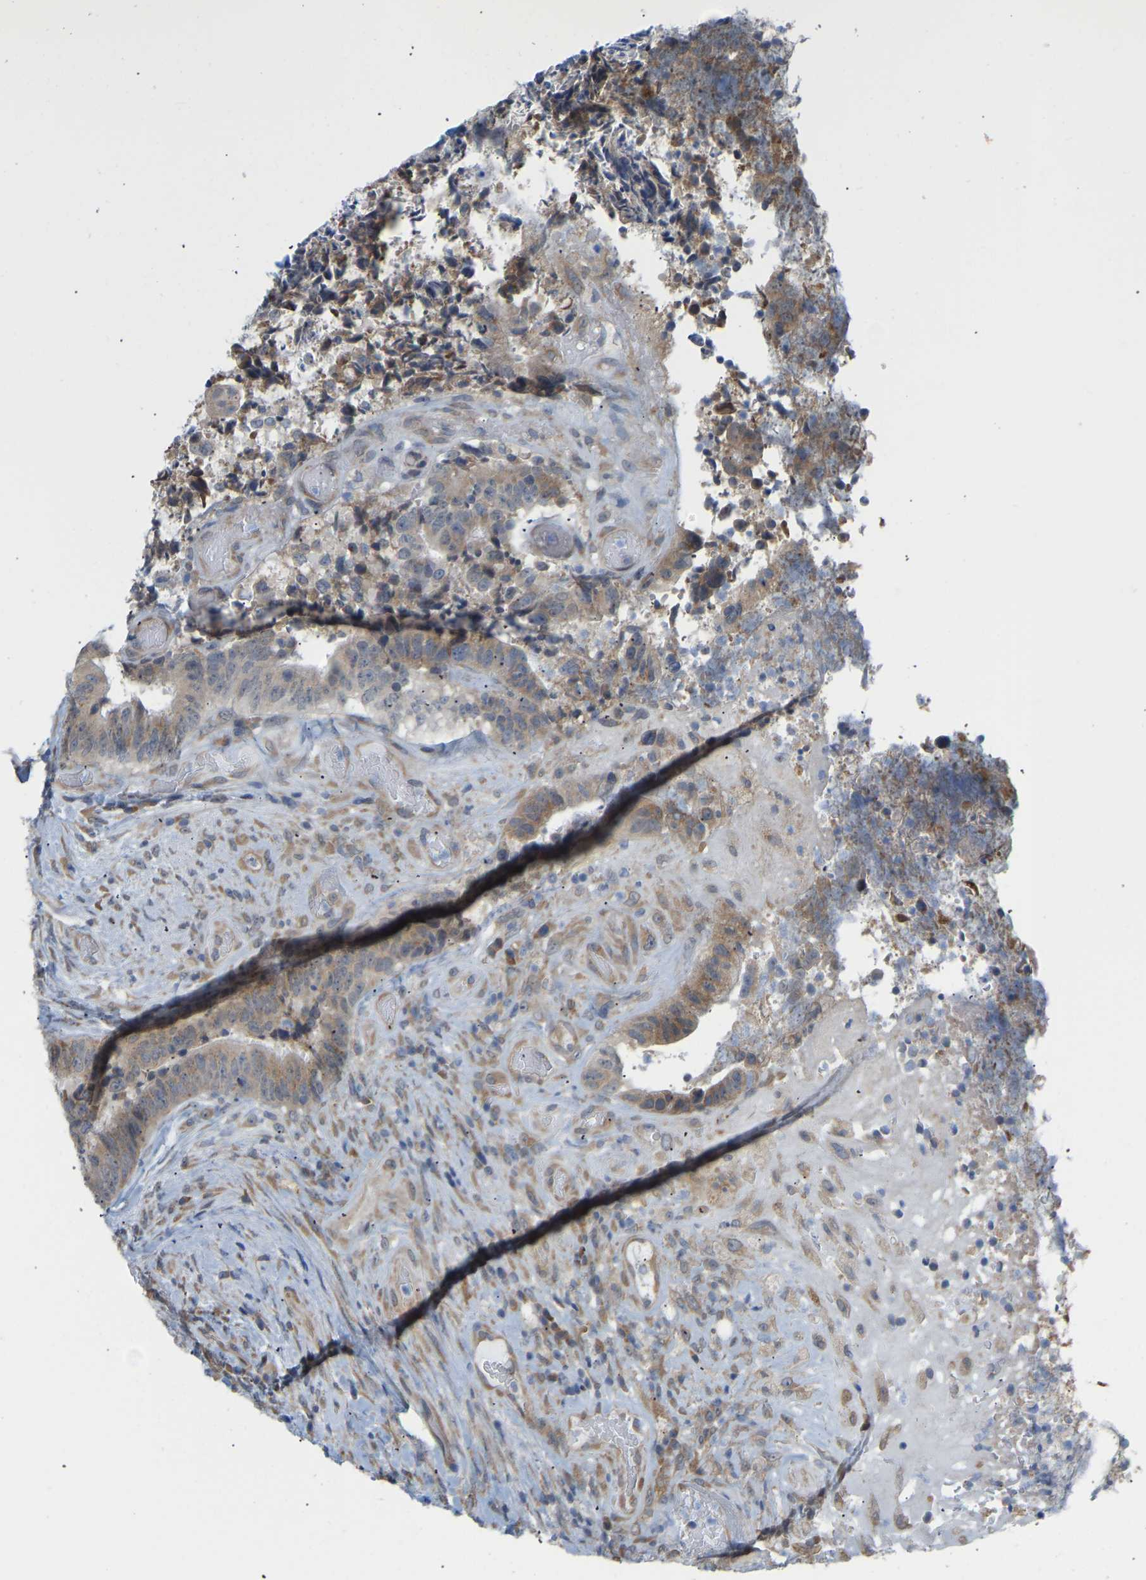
{"staining": {"intensity": "weak", "quantity": "25%-75%", "location": "cytoplasmic/membranous"}, "tissue": "colorectal cancer", "cell_type": "Tumor cells", "image_type": "cancer", "snomed": [{"axis": "morphology", "description": "Adenocarcinoma, NOS"}, {"axis": "topography", "description": "Rectum"}], "caption": "Human colorectal cancer (adenocarcinoma) stained with a protein marker reveals weak staining in tumor cells.", "gene": "BEND3", "patient": {"sex": "male", "age": 72}}